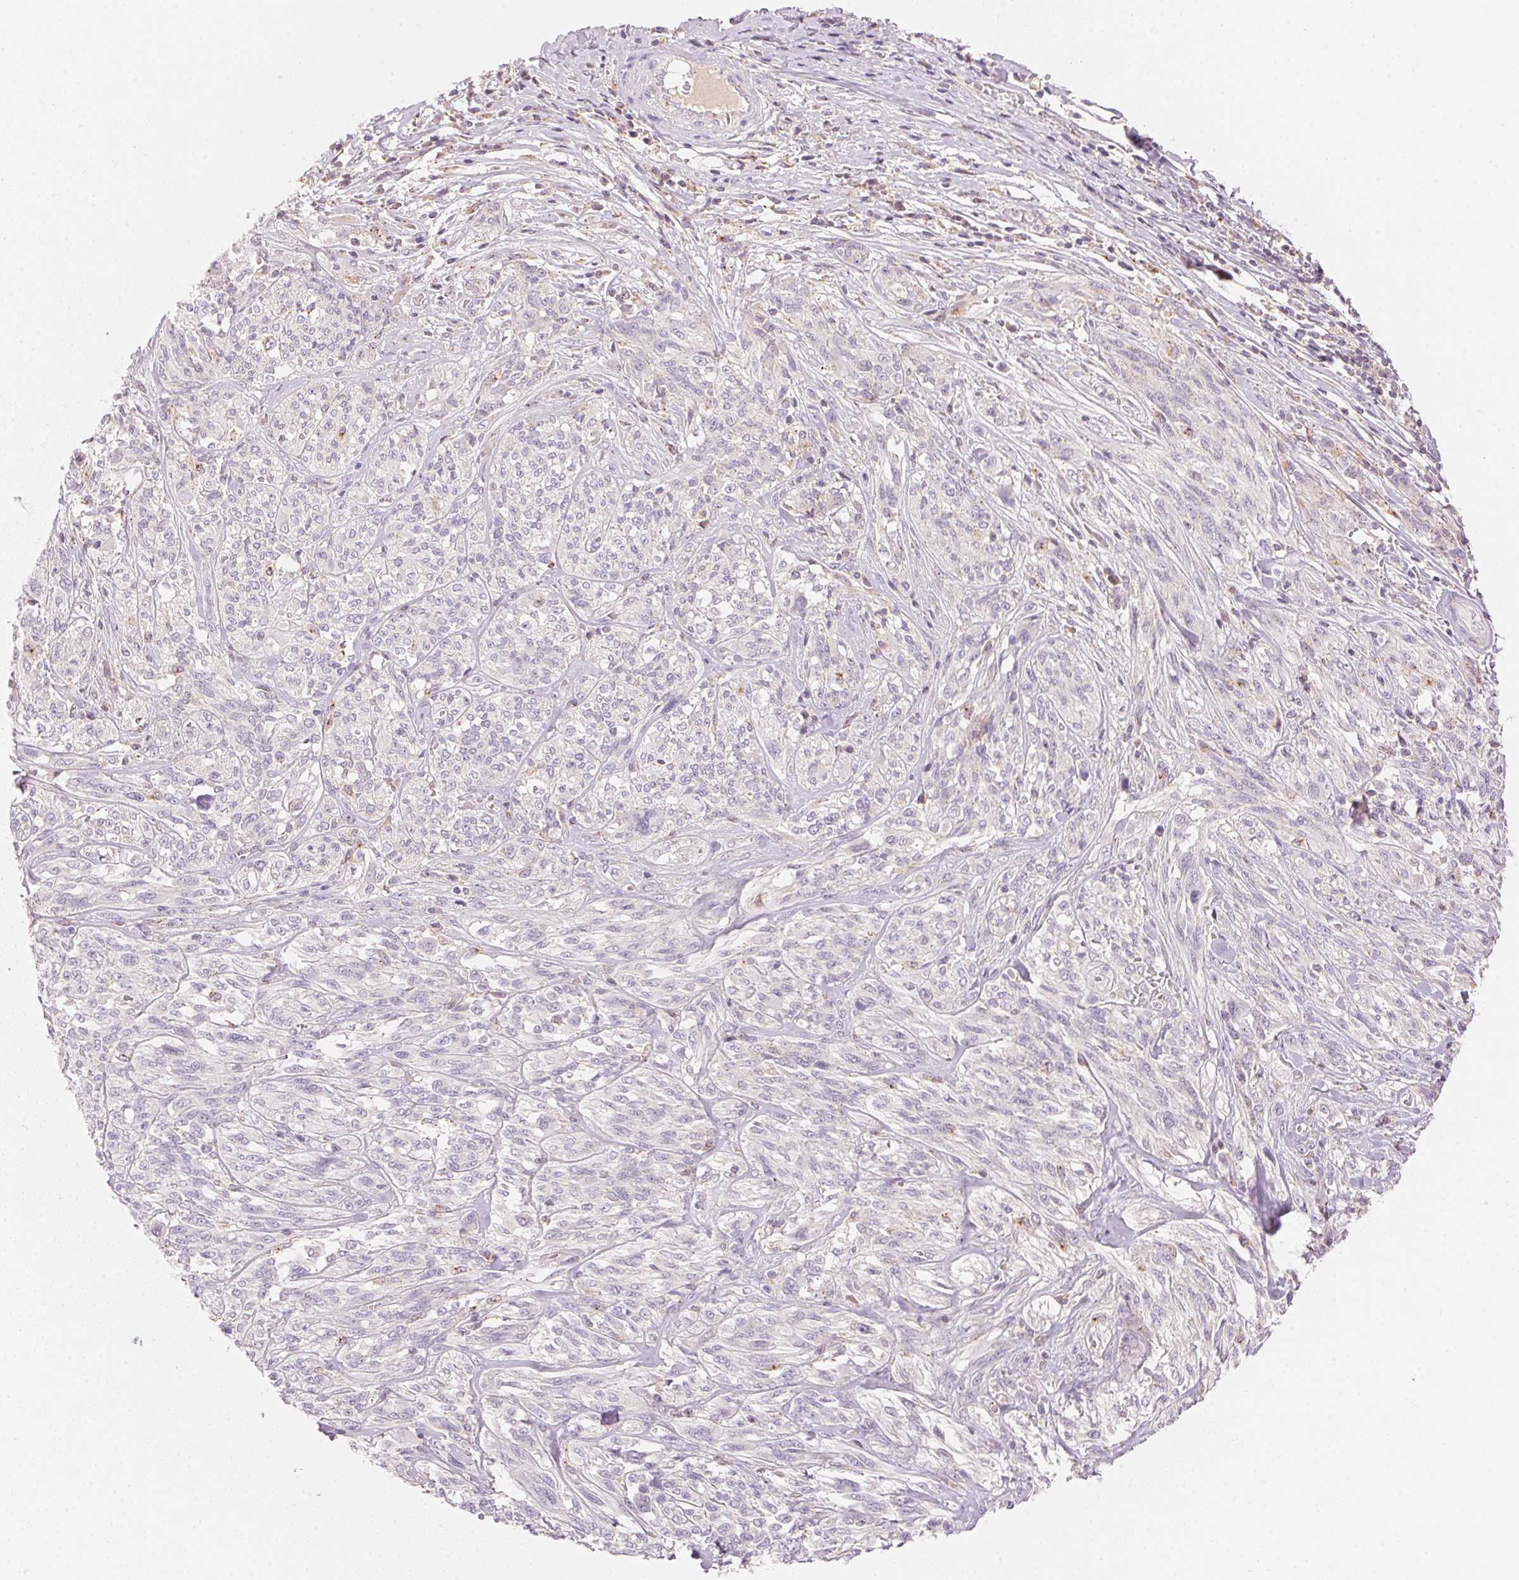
{"staining": {"intensity": "negative", "quantity": "none", "location": "none"}, "tissue": "melanoma", "cell_type": "Tumor cells", "image_type": "cancer", "snomed": [{"axis": "morphology", "description": "Malignant melanoma, NOS"}, {"axis": "topography", "description": "Skin"}], "caption": "IHC micrograph of malignant melanoma stained for a protein (brown), which exhibits no expression in tumor cells.", "gene": "HOXB13", "patient": {"sex": "female", "age": 91}}